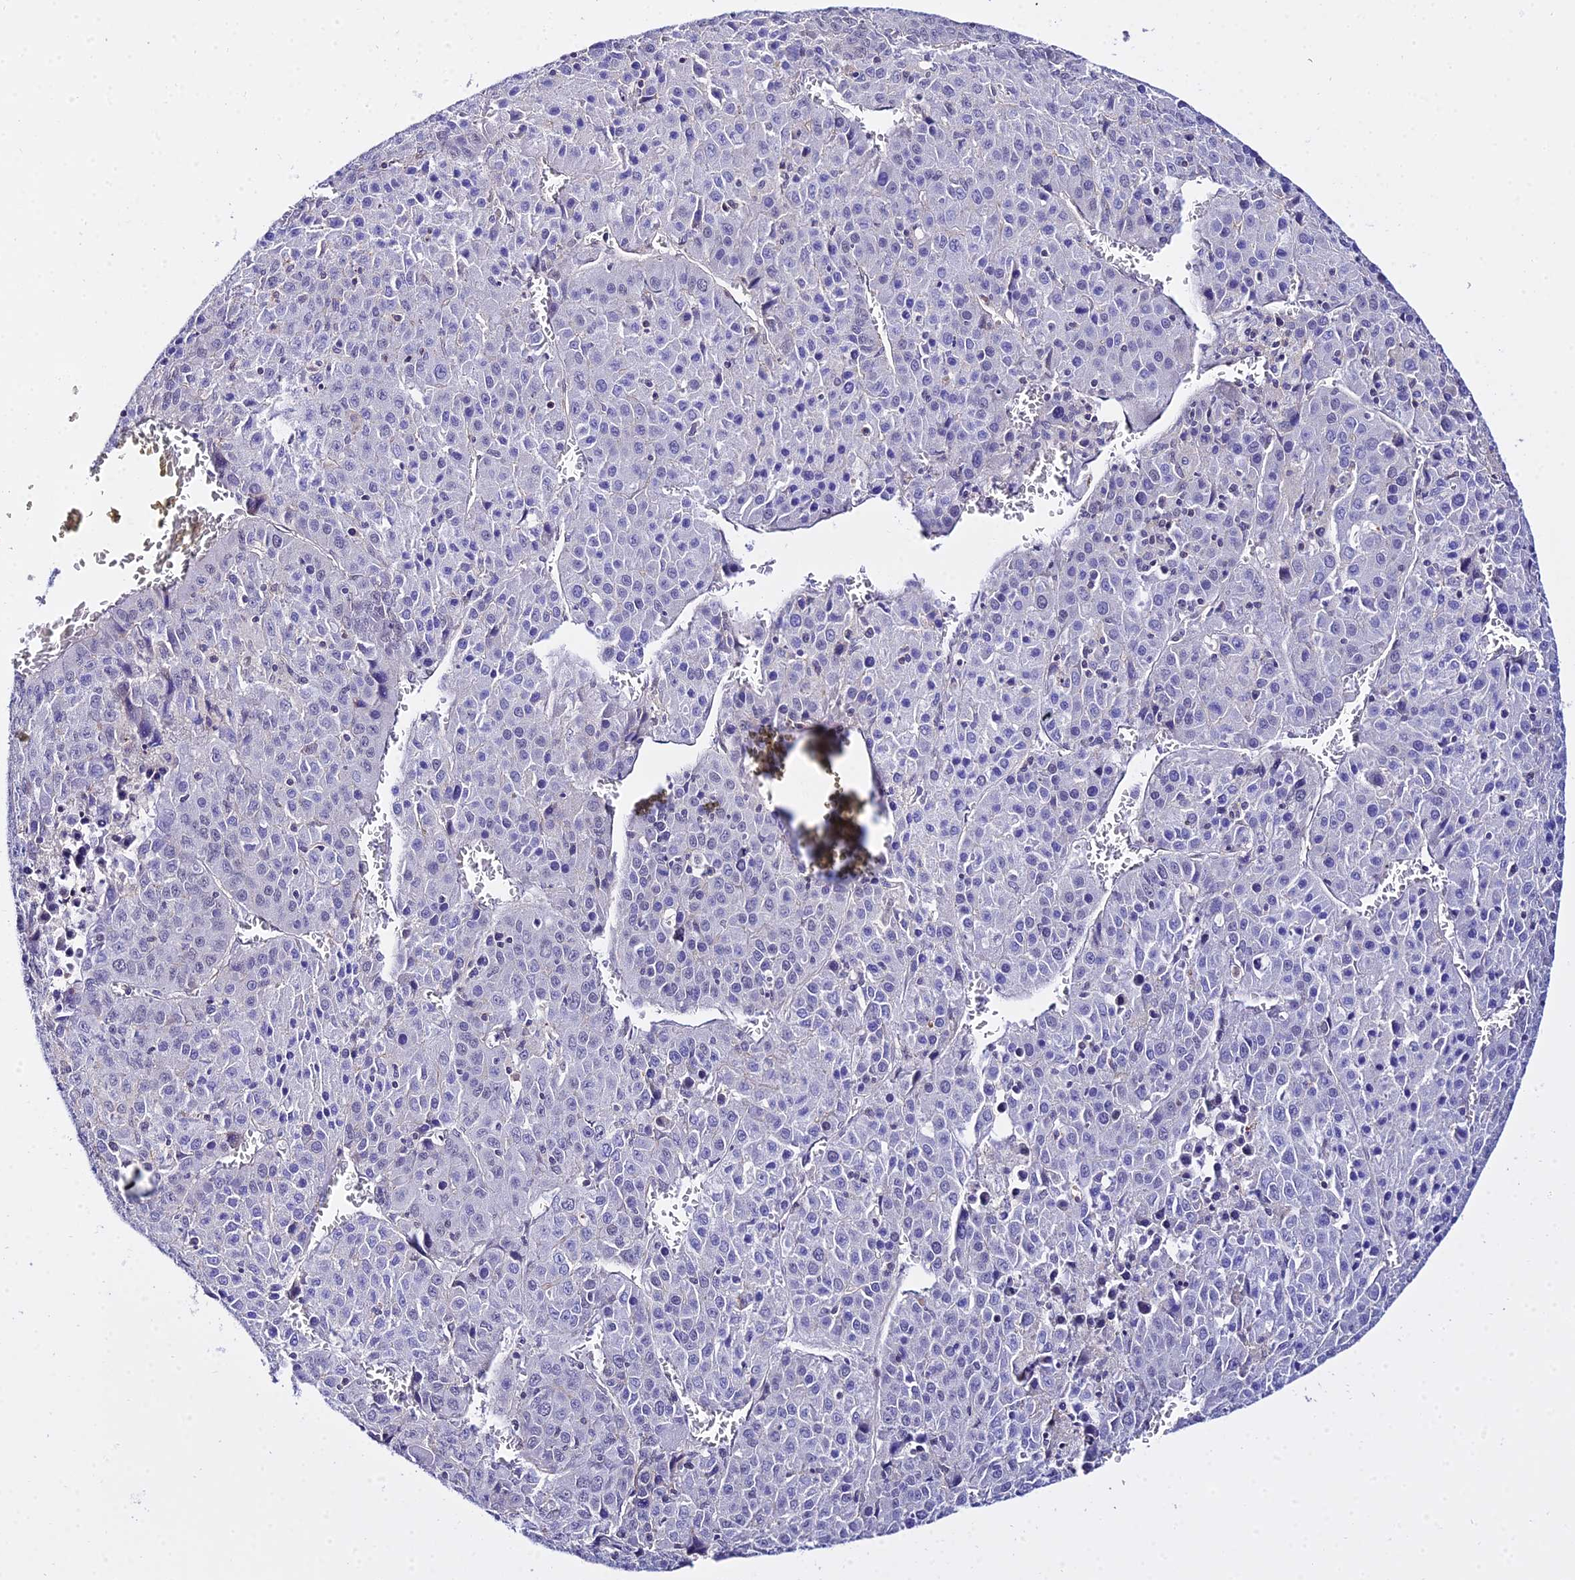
{"staining": {"intensity": "negative", "quantity": "none", "location": "none"}, "tissue": "liver cancer", "cell_type": "Tumor cells", "image_type": "cancer", "snomed": [{"axis": "morphology", "description": "Carcinoma, Hepatocellular, NOS"}, {"axis": "topography", "description": "Liver"}], "caption": "There is no significant staining in tumor cells of liver cancer (hepatocellular carcinoma). Brightfield microscopy of IHC stained with DAB (3,3'-diaminobenzidine) (brown) and hematoxylin (blue), captured at high magnification.", "gene": "ZNF628", "patient": {"sex": "female", "age": 53}}